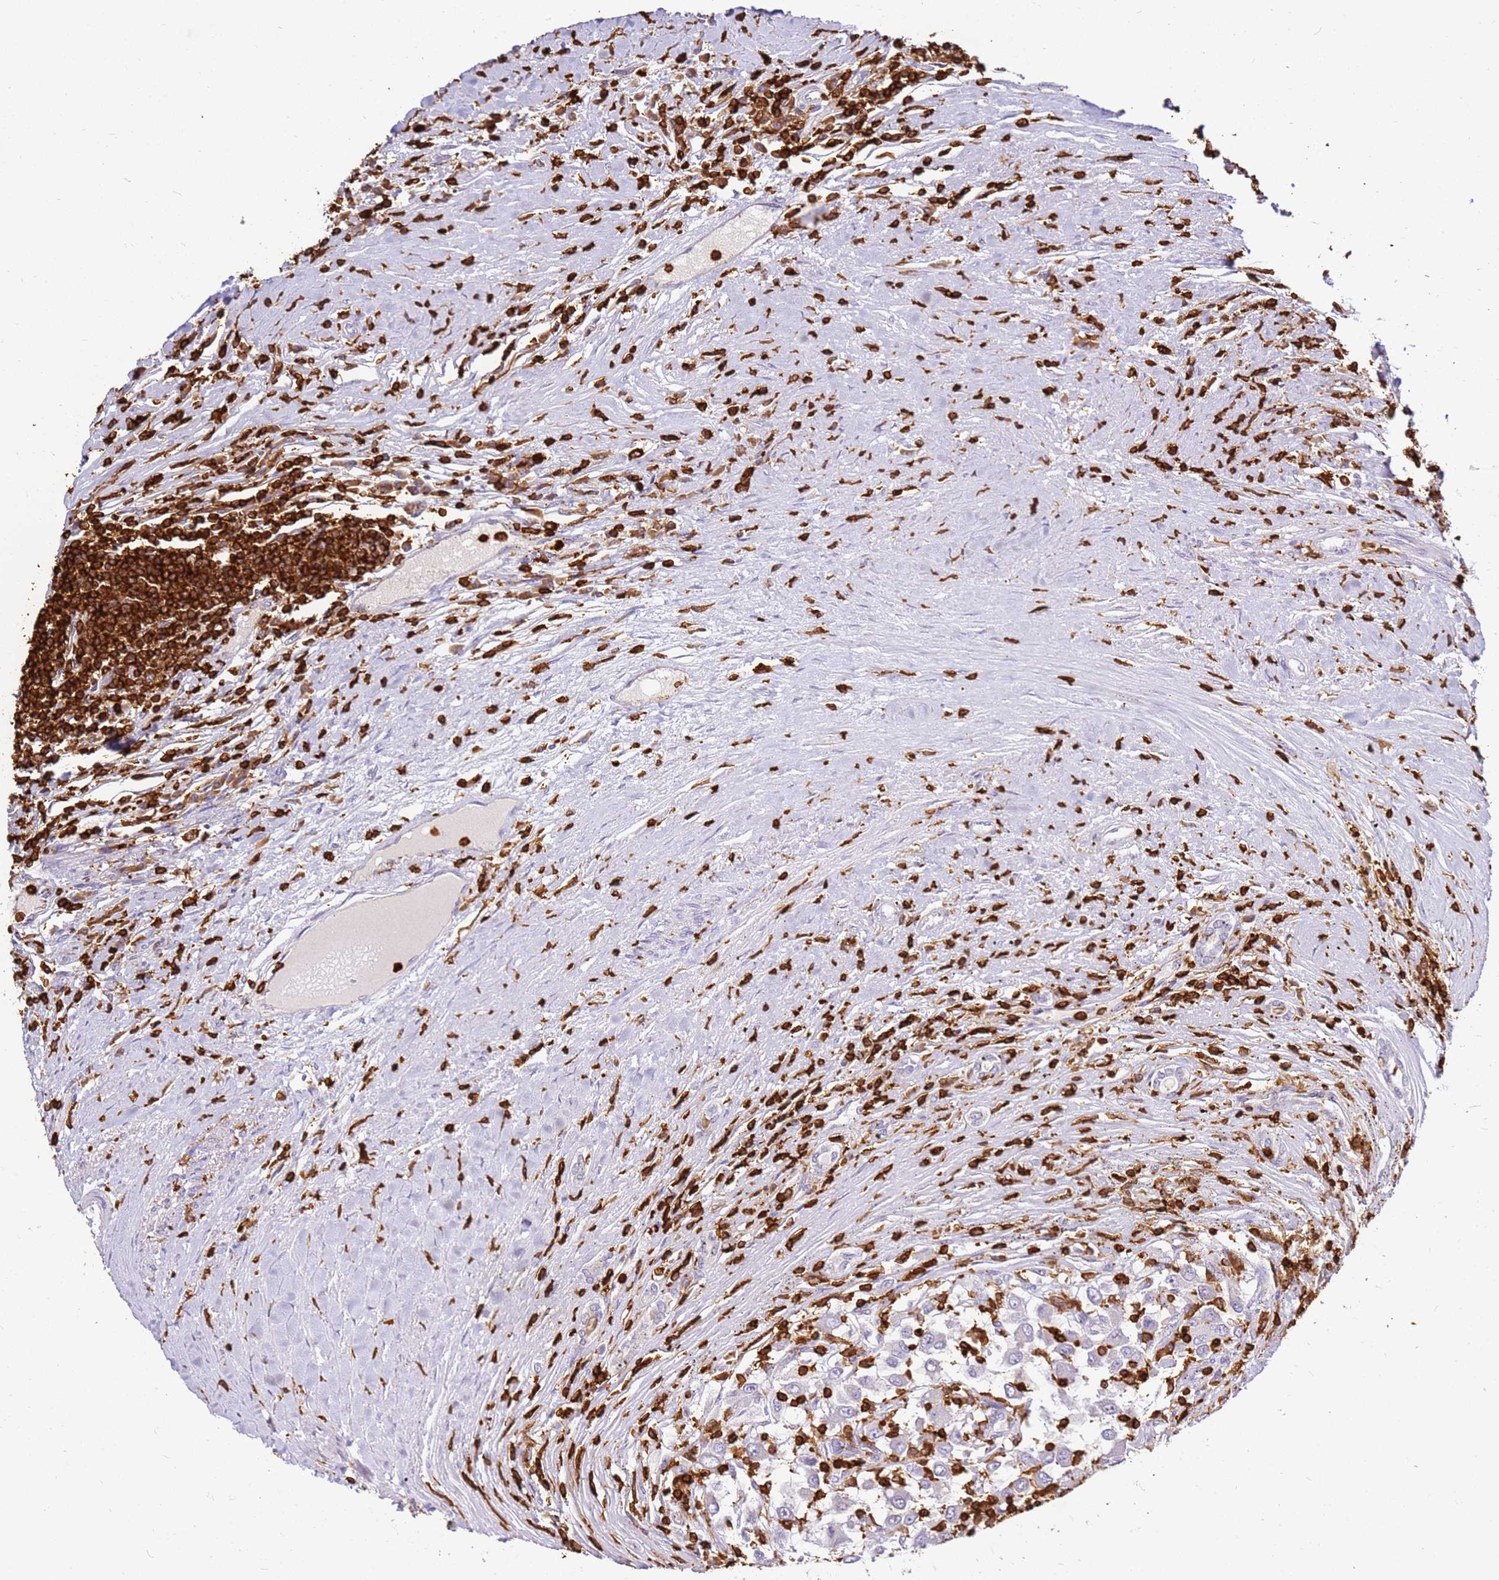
{"staining": {"intensity": "negative", "quantity": "none", "location": "none"}, "tissue": "renal cancer", "cell_type": "Tumor cells", "image_type": "cancer", "snomed": [{"axis": "morphology", "description": "Adenocarcinoma, NOS"}, {"axis": "topography", "description": "Kidney"}], "caption": "Immunohistochemistry of human renal cancer (adenocarcinoma) displays no positivity in tumor cells. (DAB (3,3'-diaminobenzidine) immunohistochemistry with hematoxylin counter stain).", "gene": "CORO1A", "patient": {"sex": "female", "age": 67}}